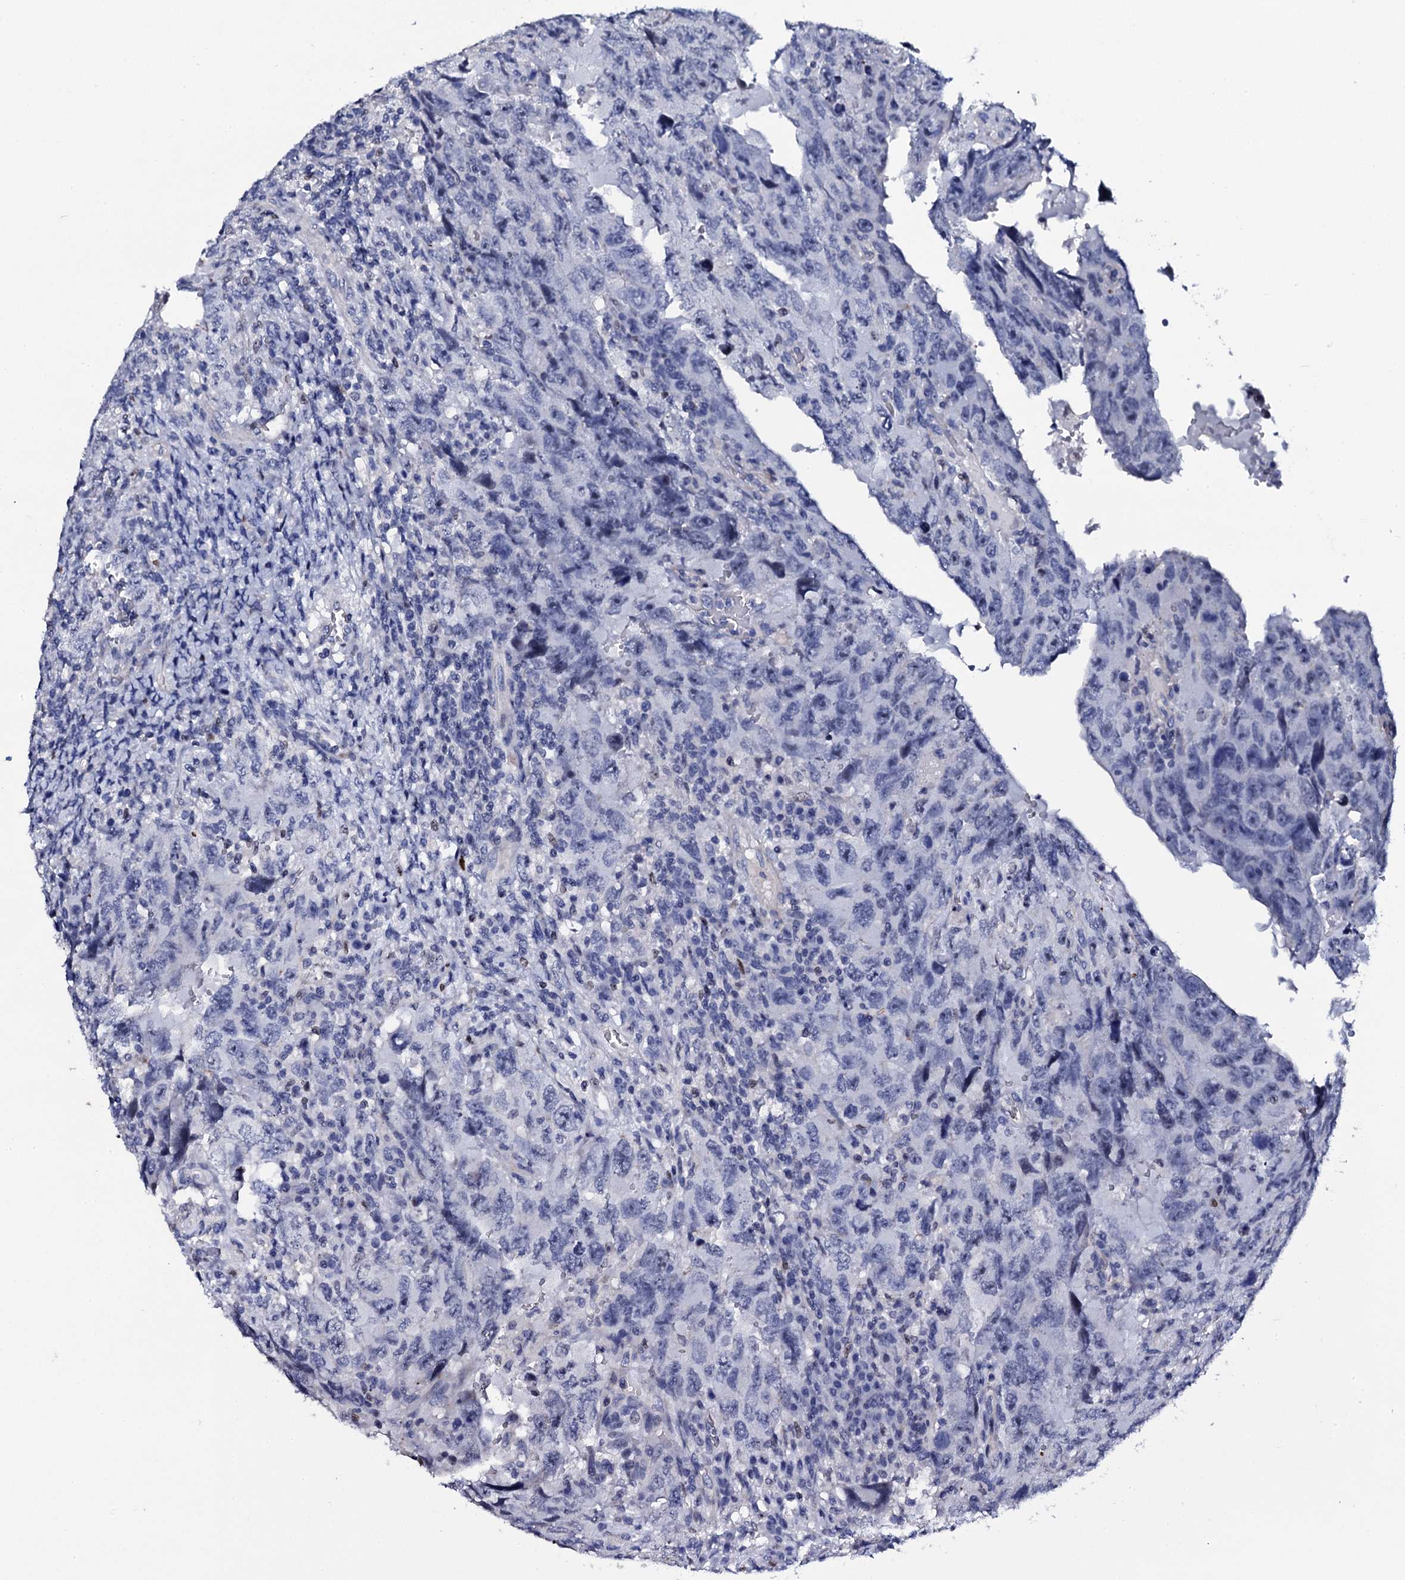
{"staining": {"intensity": "negative", "quantity": "none", "location": "none"}, "tissue": "testis cancer", "cell_type": "Tumor cells", "image_type": "cancer", "snomed": [{"axis": "morphology", "description": "Carcinoma, Embryonal, NOS"}, {"axis": "topography", "description": "Testis"}], "caption": "Immunohistochemistry (IHC) of human testis cancer displays no staining in tumor cells.", "gene": "NPM2", "patient": {"sex": "male", "age": 26}}